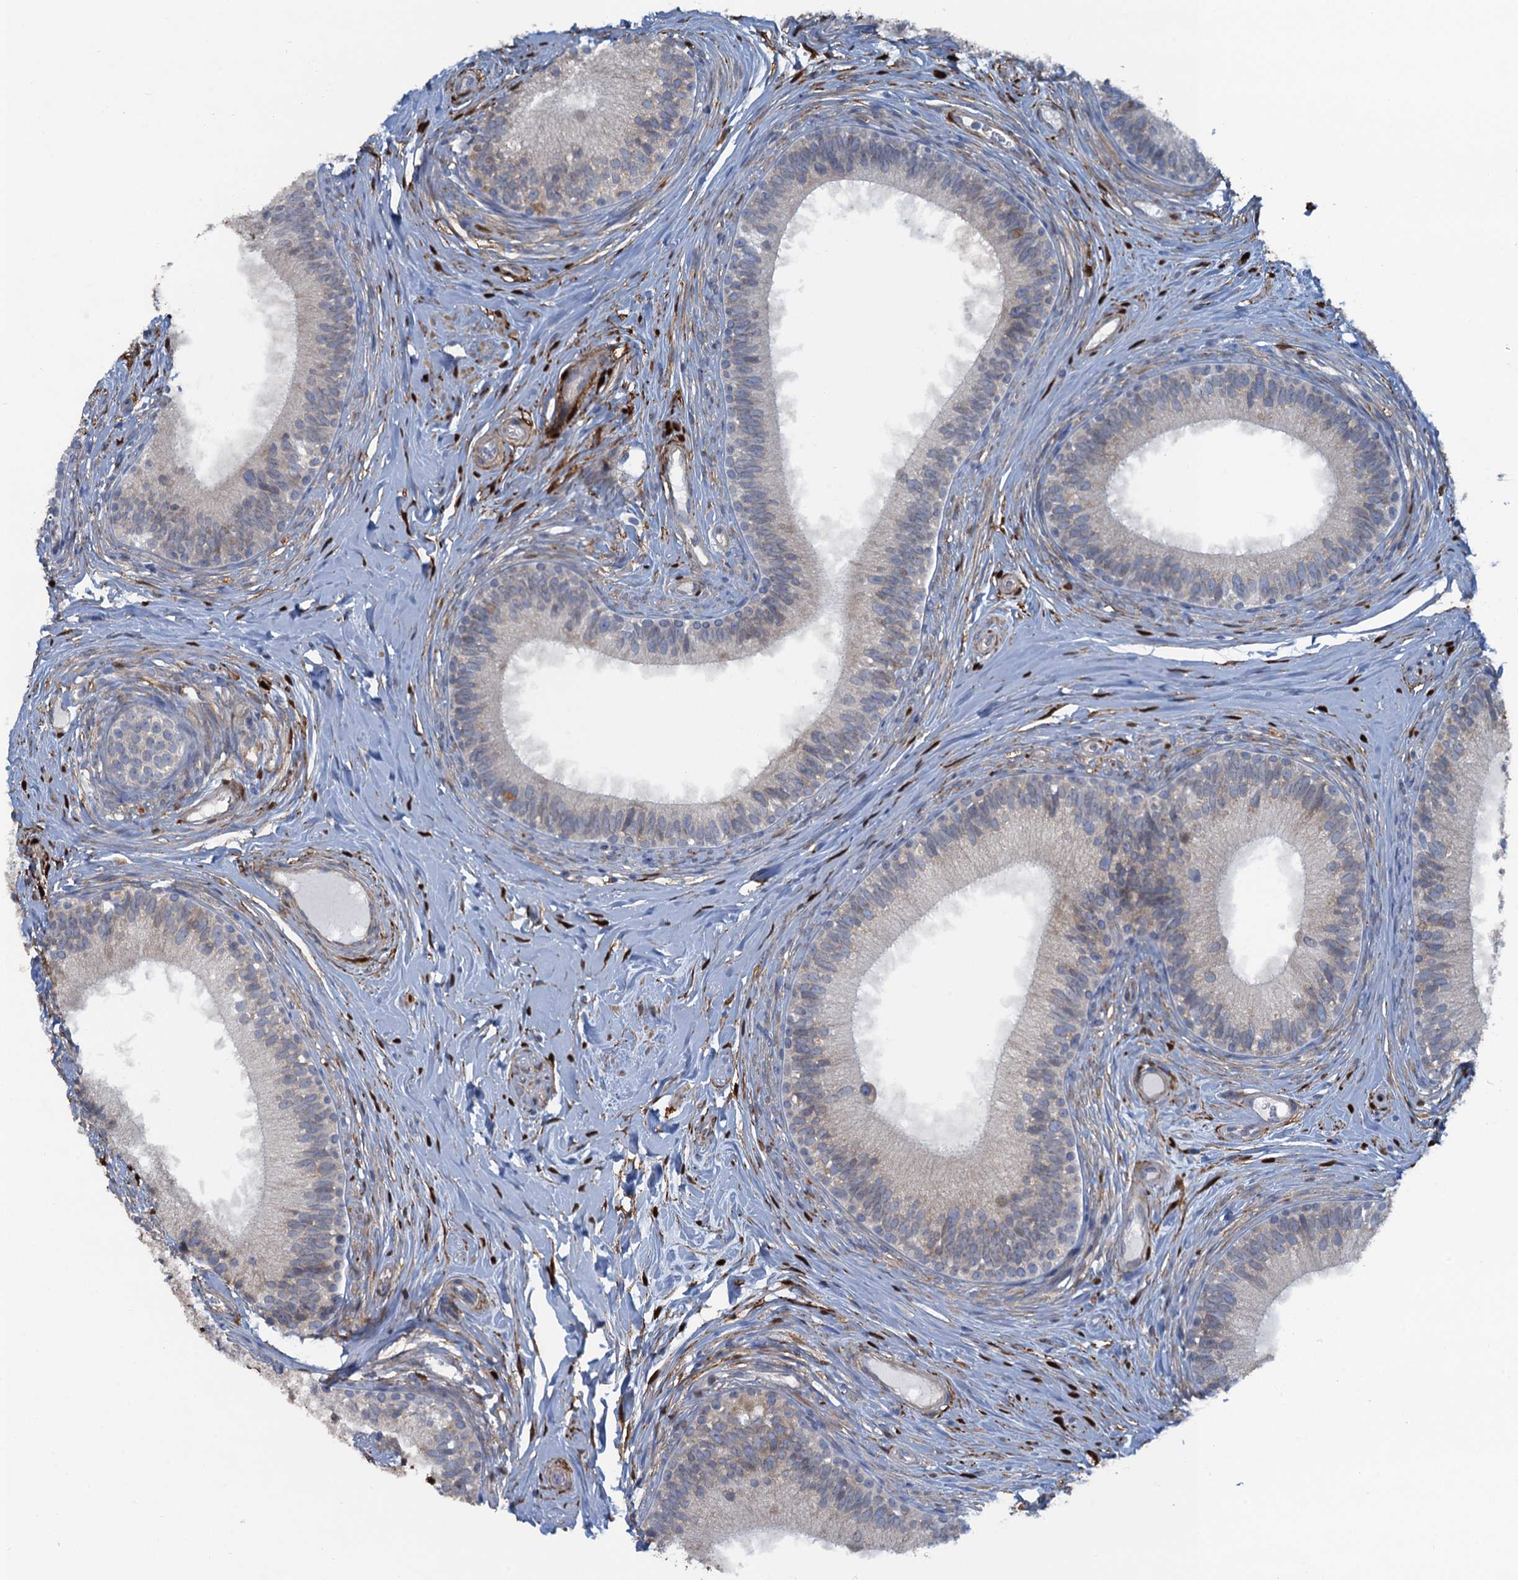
{"staining": {"intensity": "negative", "quantity": "none", "location": "none"}, "tissue": "epididymis", "cell_type": "Glandular cells", "image_type": "normal", "snomed": [{"axis": "morphology", "description": "Normal tissue, NOS"}, {"axis": "topography", "description": "Epididymis"}], "caption": "The IHC histopathology image has no significant staining in glandular cells of epididymis.", "gene": "POGLUT3", "patient": {"sex": "male", "age": 33}}